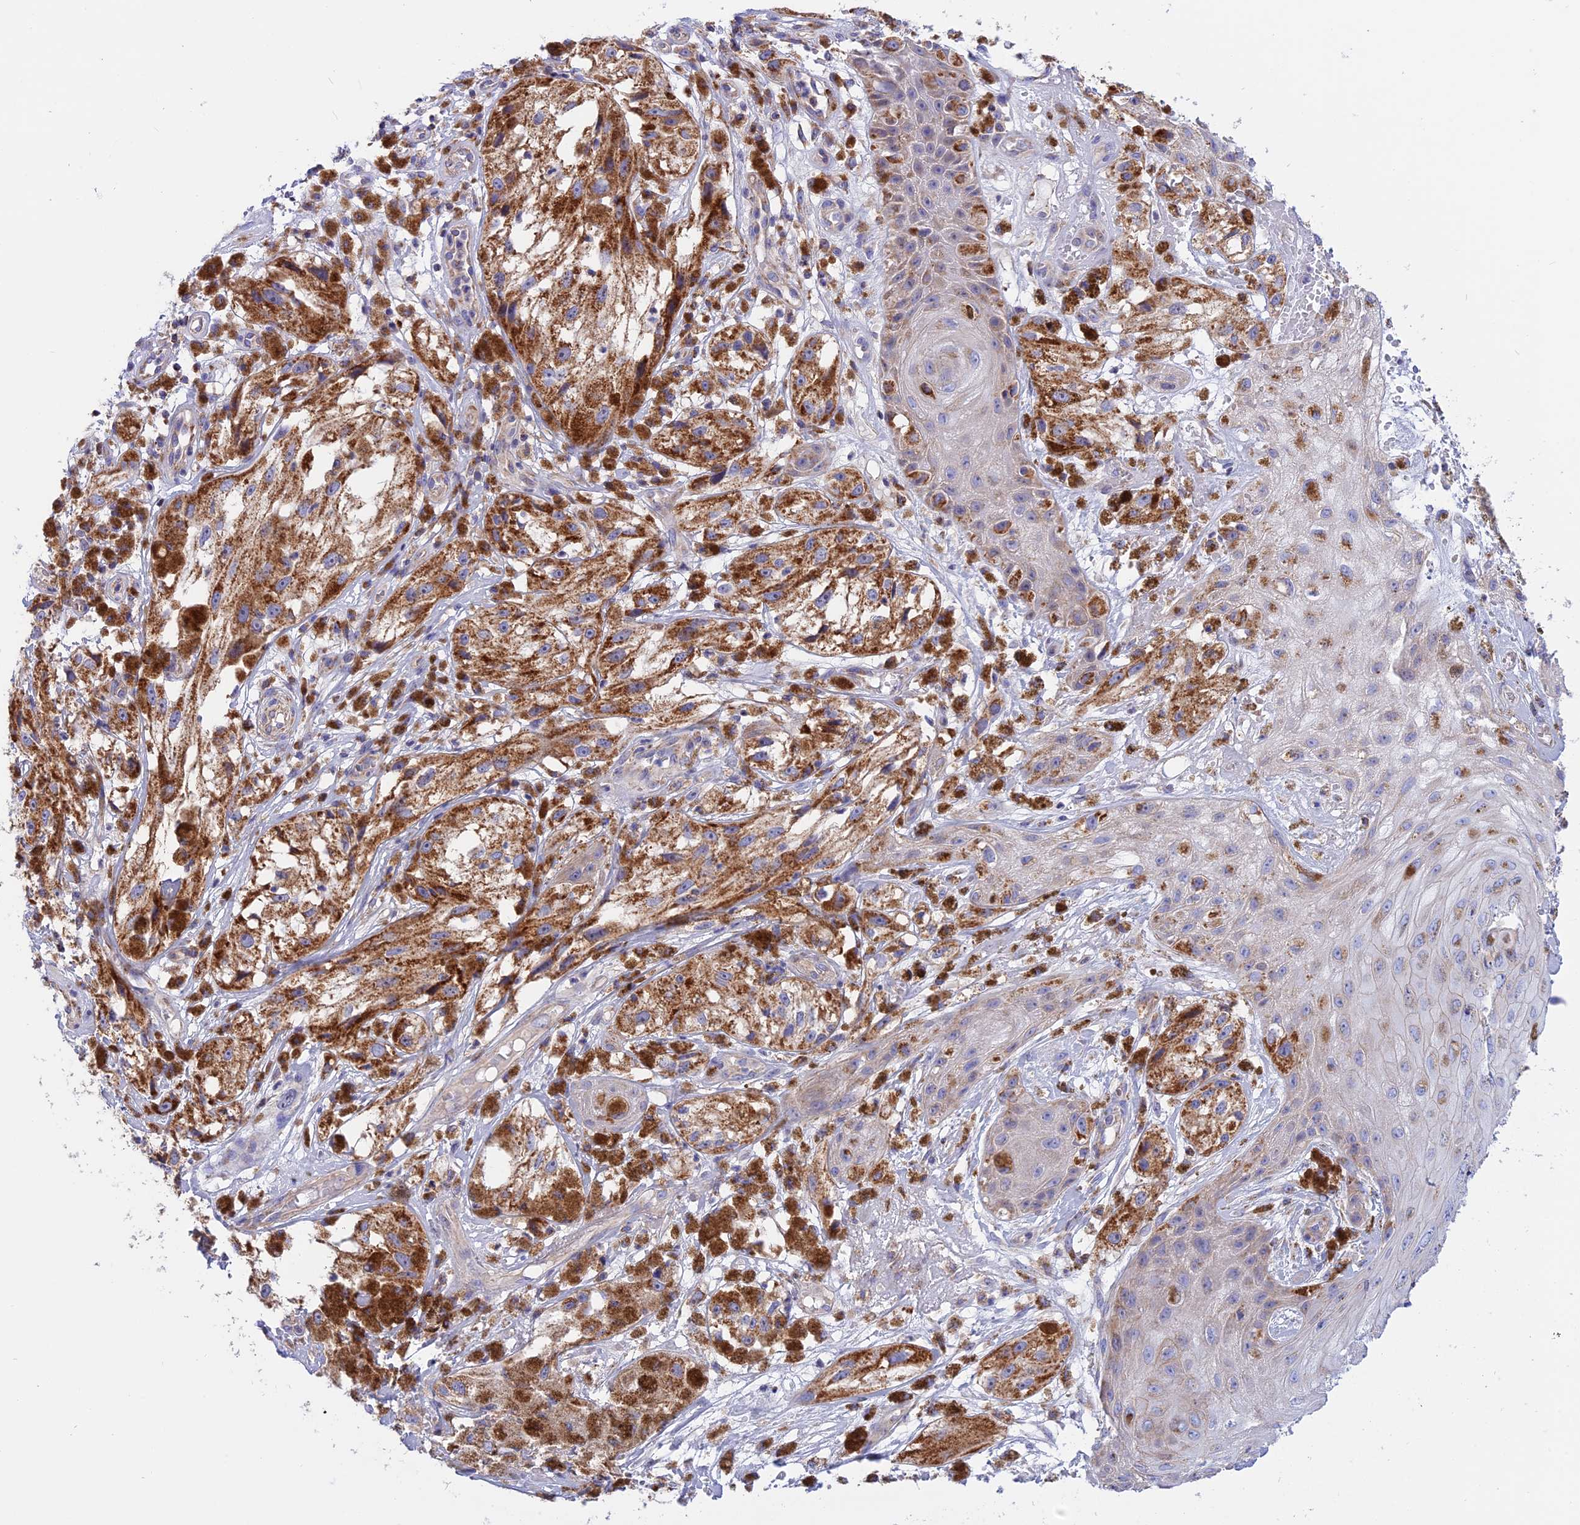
{"staining": {"intensity": "moderate", "quantity": ">75%", "location": "cytoplasmic/membranous"}, "tissue": "melanoma", "cell_type": "Tumor cells", "image_type": "cancer", "snomed": [{"axis": "morphology", "description": "Malignant melanoma, NOS"}, {"axis": "topography", "description": "Skin"}], "caption": "Malignant melanoma tissue shows moderate cytoplasmic/membranous staining in approximately >75% of tumor cells, visualized by immunohistochemistry. (DAB IHC with brightfield microscopy, high magnification).", "gene": "GCDH", "patient": {"sex": "male", "age": 88}}